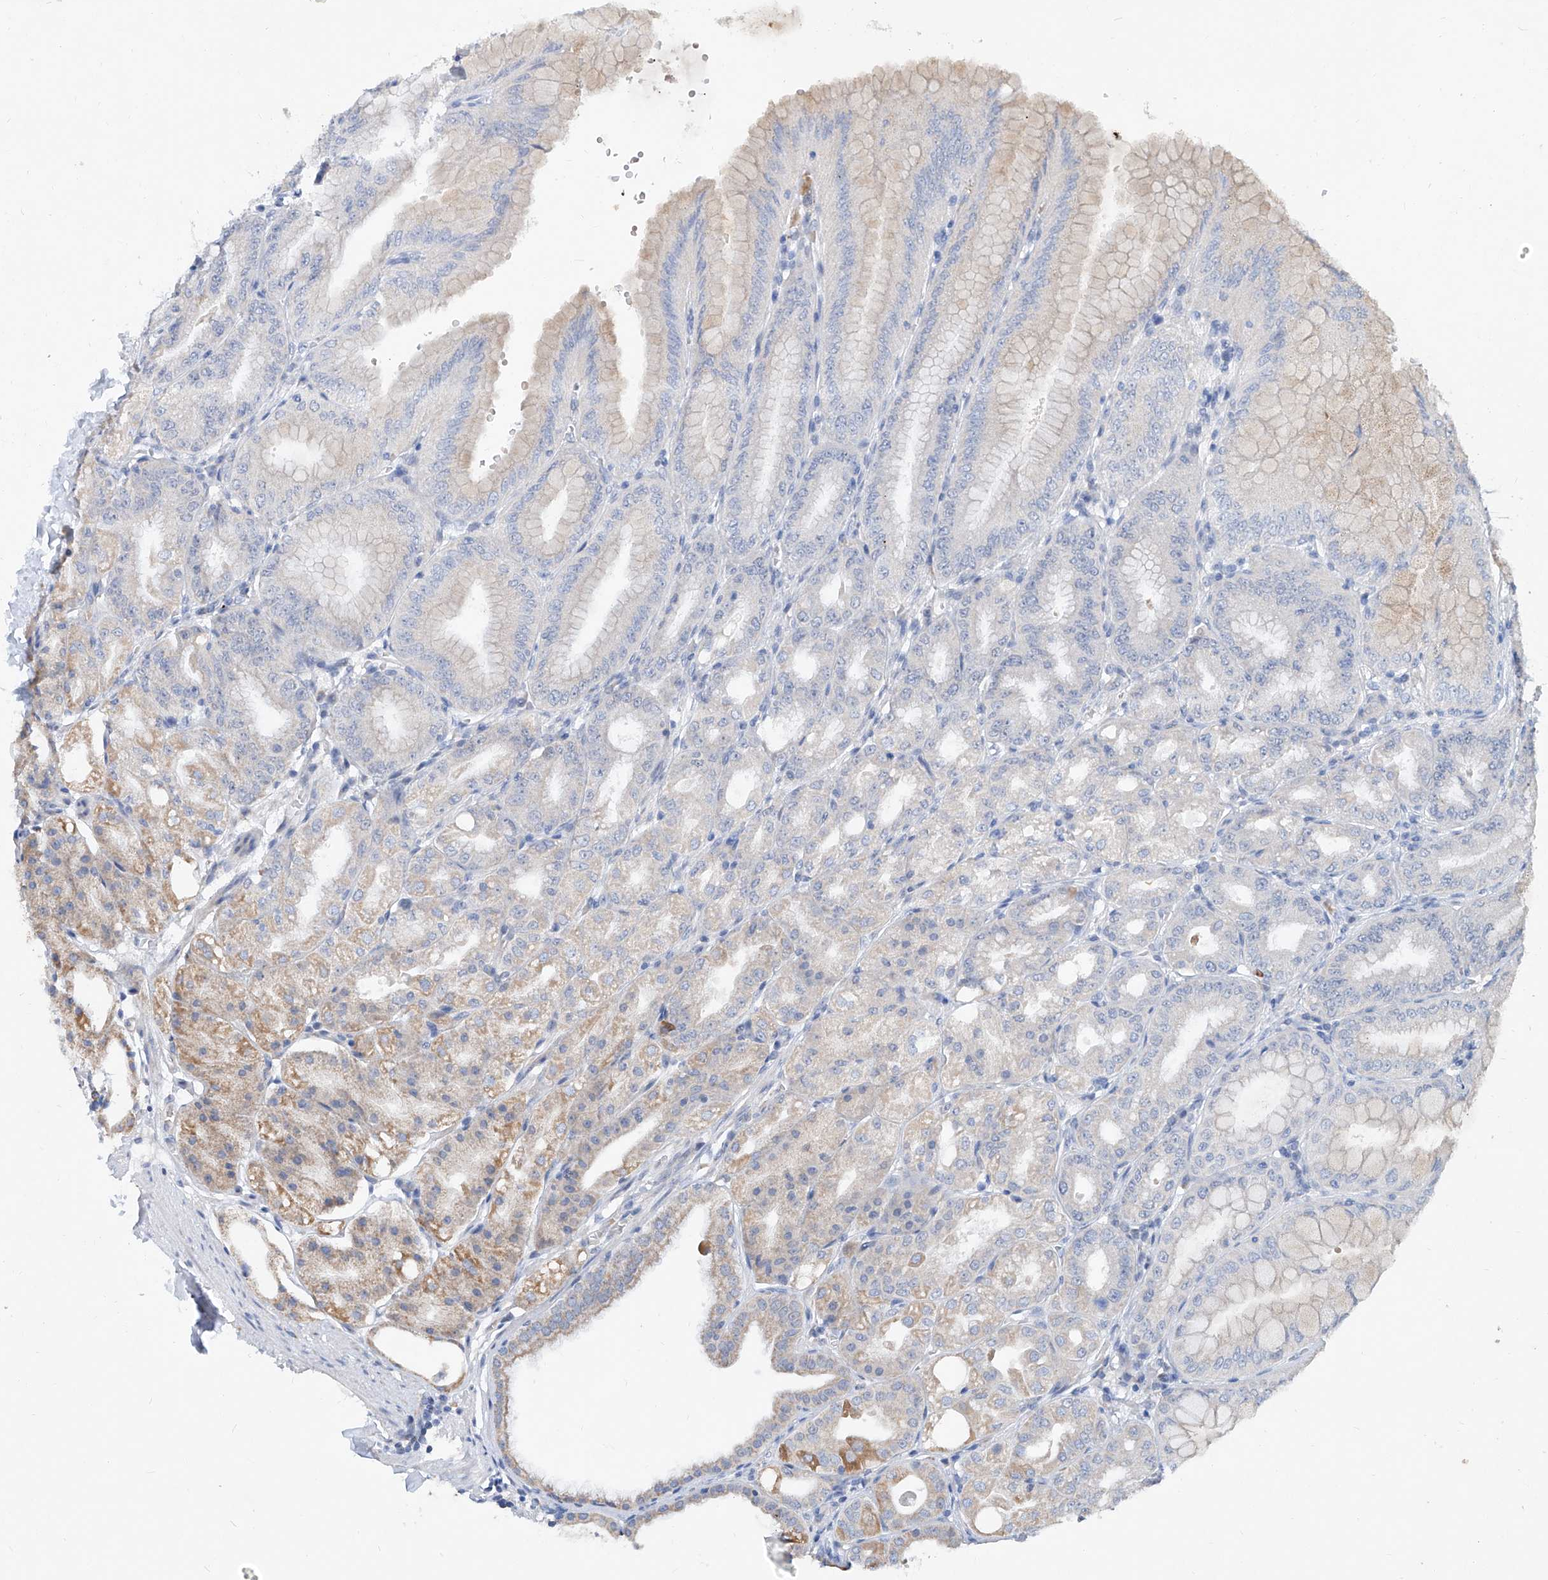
{"staining": {"intensity": "moderate", "quantity": "<25%", "location": "cytoplasmic/membranous"}, "tissue": "stomach", "cell_type": "Glandular cells", "image_type": "normal", "snomed": [{"axis": "morphology", "description": "Normal tissue, NOS"}, {"axis": "topography", "description": "Stomach, lower"}], "caption": "A low amount of moderate cytoplasmic/membranous positivity is appreciated in about <25% of glandular cells in normal stomach.", "gene": "BPTF", "patient": {"sex": "male", "age": 71}}